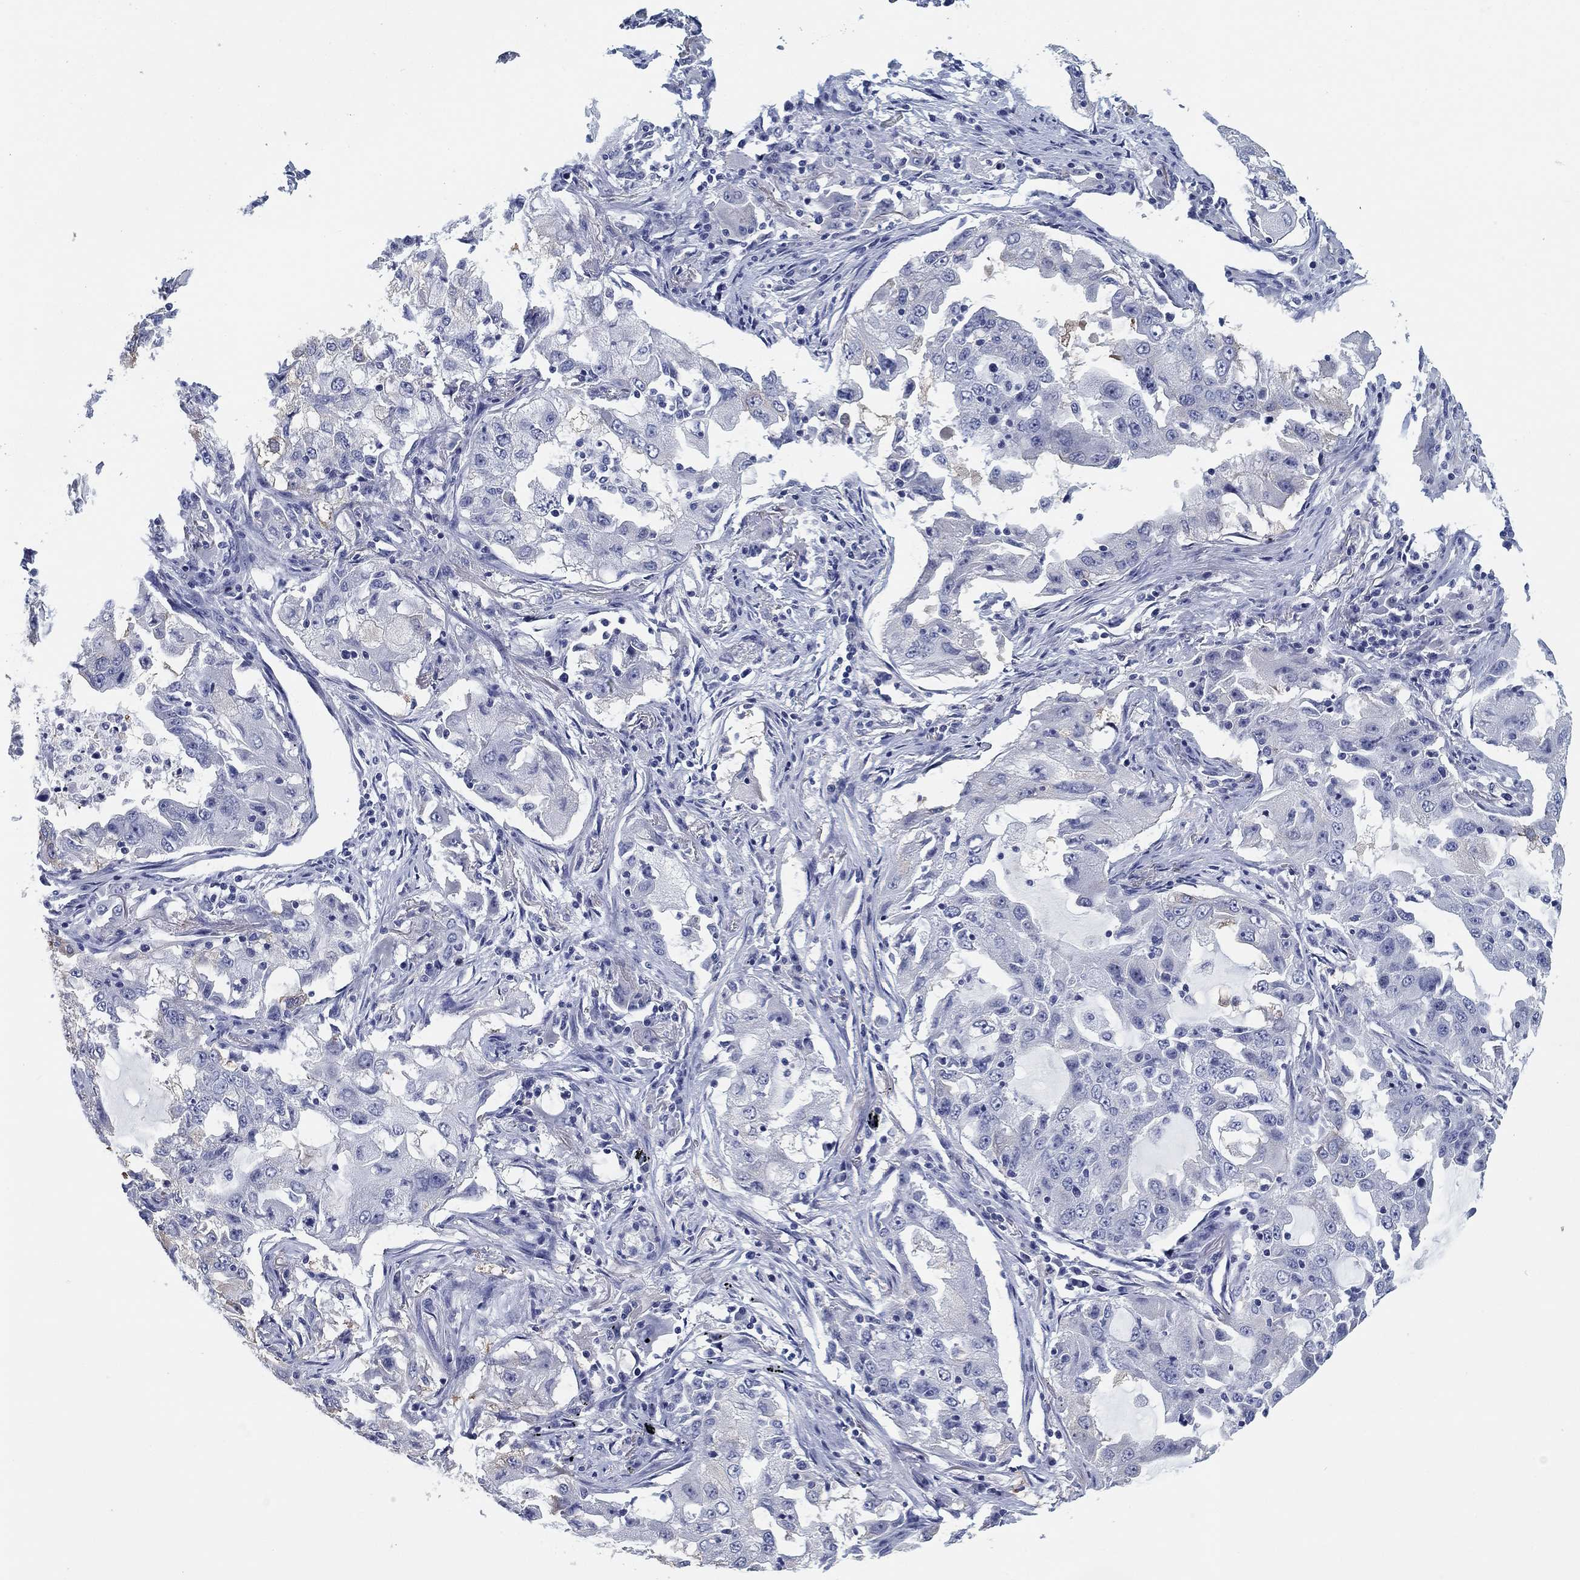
{"staining": {"intensity": "negative", "quantity": "none", "location": "none"}, "tissue": "lung cancer", "cell_type": "Tumor cells", "image_type": "cancer", "snomed": [{"axis": "morphology", "description": "Adenocarcinoma, NOS"}, {"axis": "topography", "description": "Lung"}], "caption": "Lung adenocarcinoma was stained to show a protein in brown. There is no significant positivity in tumor cells.", "gene": "CLUL1", "patient": {"sex": "female", "age": 61}}